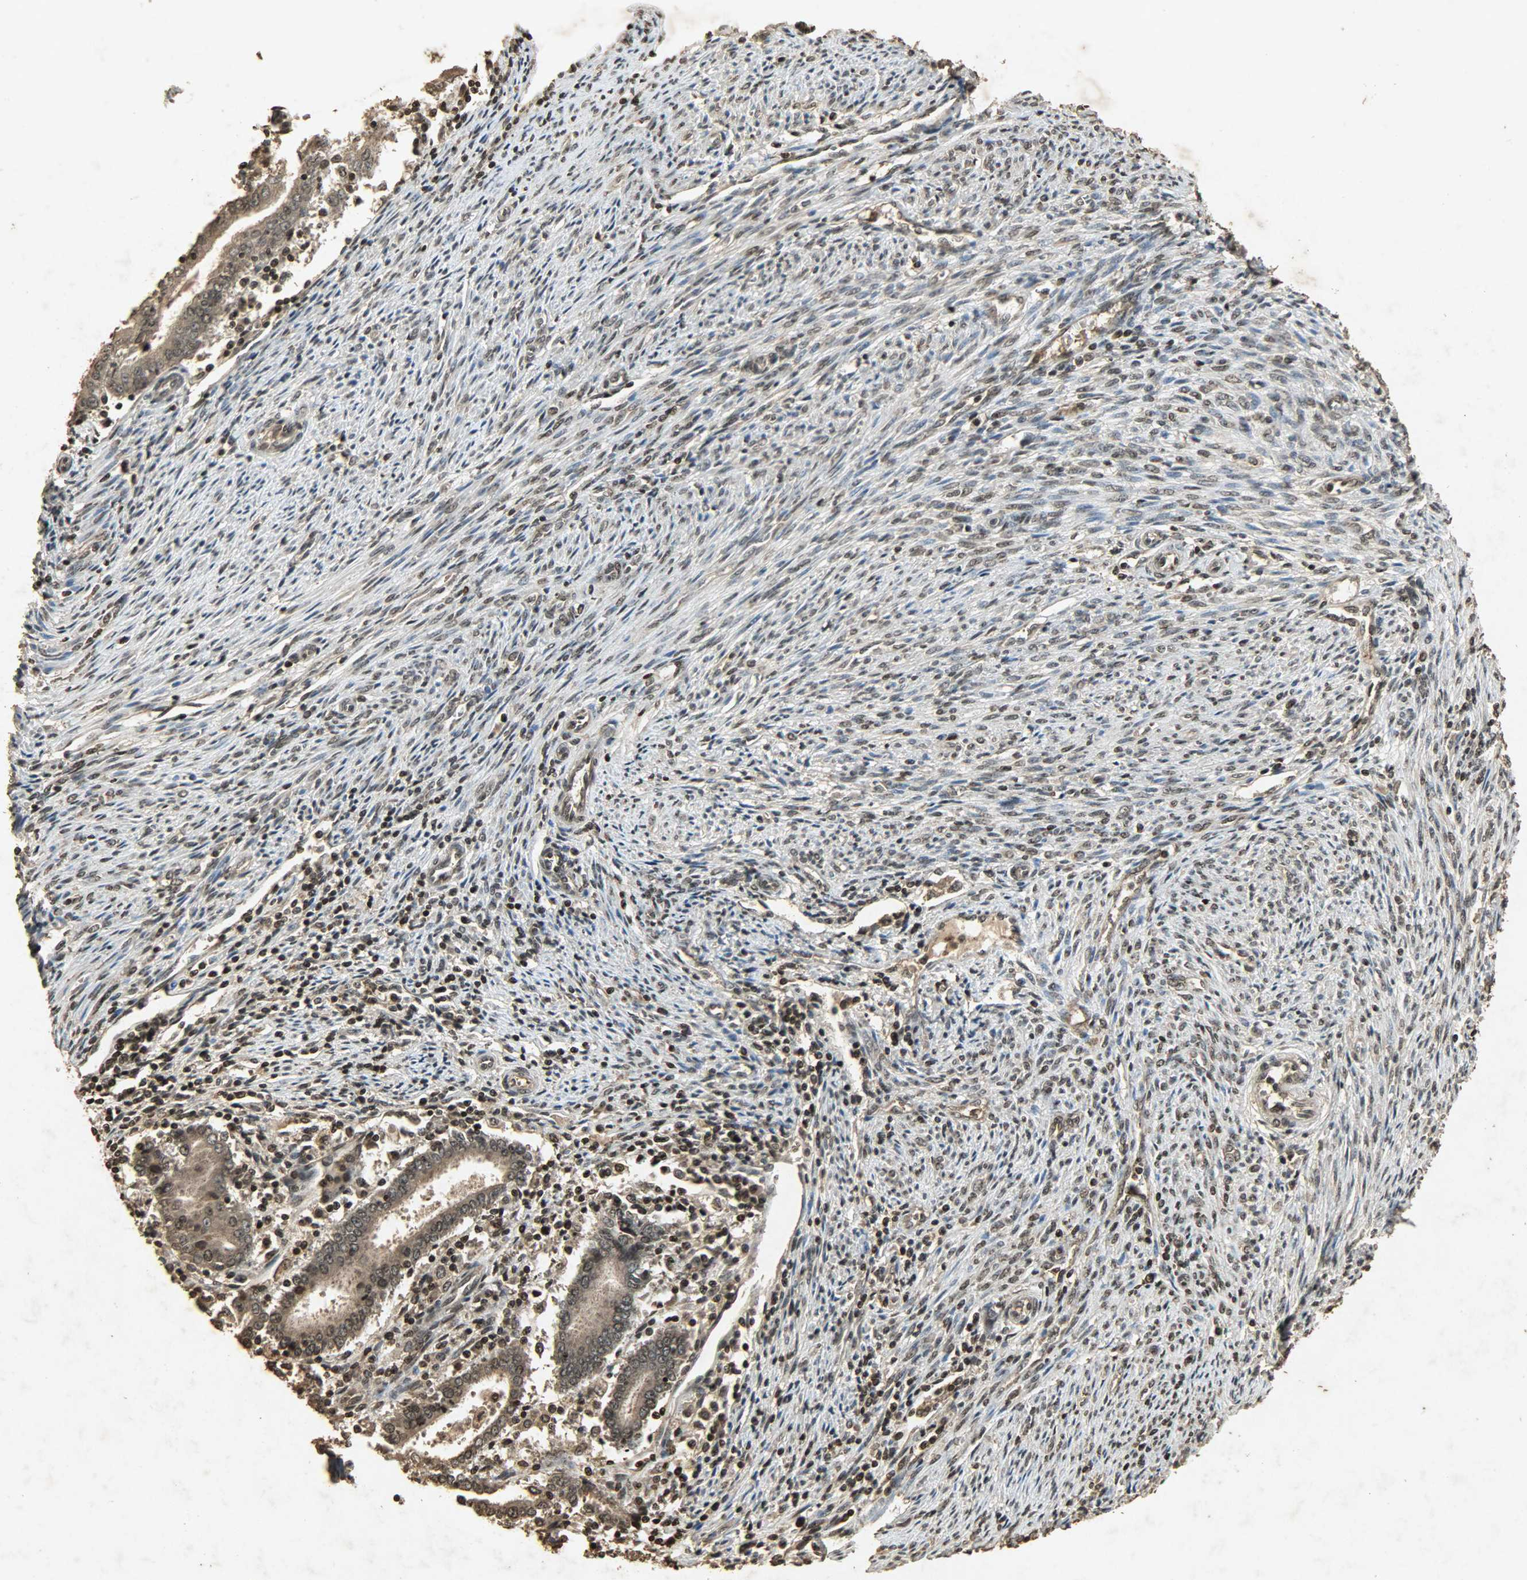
{"staining": {"intensity": "weak", "quantity": ">75%", "location": "cytoplasmic/membranous,nuclear"}, "tissue": "endometrial cancer", "cell_type": "Tumor cells", "image_type": "cancer", "snomed": [{"axis": "morphology", "description": "Adenocarcinoma, NOS"}, {"axis": "topography", "description": "Uterus"}], "caption": "Endometrial cancer (adenocarcinoma) stained for a protein (brown) shows weak cytoplasmic/membranous and nuclear positive expression in approximately >75% of tumor cells.", "gene": "PPP3R1", "patient": {"sex": "female", "age": 83}}